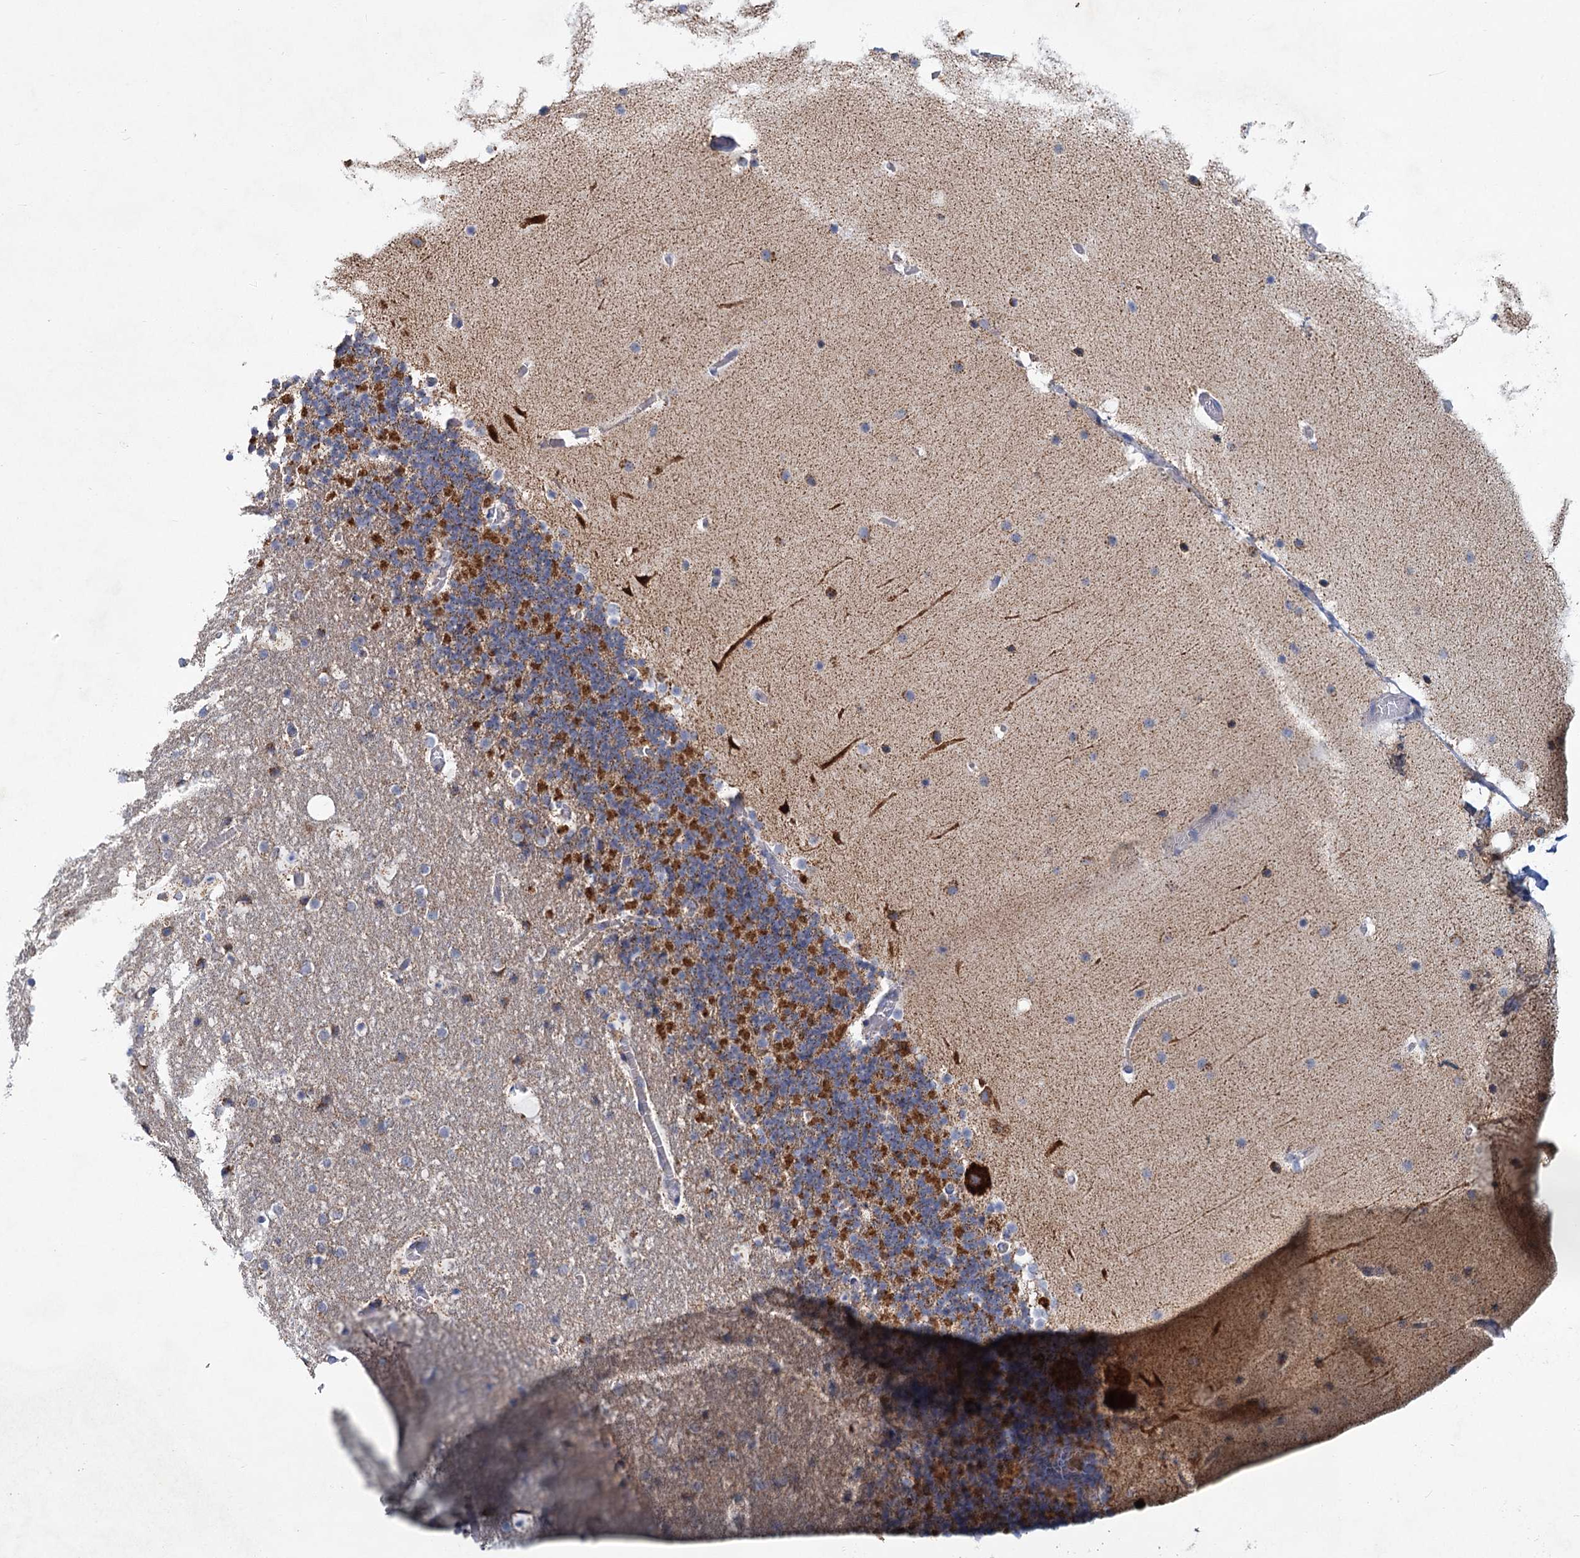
{"staining": {"intensity": "moderate", "quantity": ">75%", "location": "cytoplasmic/membranous"}, "tissue": "cerebellum", "cell_type": "Cells in granular layer", "image_type": "normal", "snomed": [{"axis": "morphology", "description": "Normal tissue, NOS"}, {"axis": "topography", "description": "Cerebellum"}], "caption": "Cerebellum stained with a brown dye shows moderate cytoplasmic/membranous positive expression in approximately >75% of cells in granular layer.", "gene": "NDUFC2", "patient": {"sex": "male", "age": 57}}